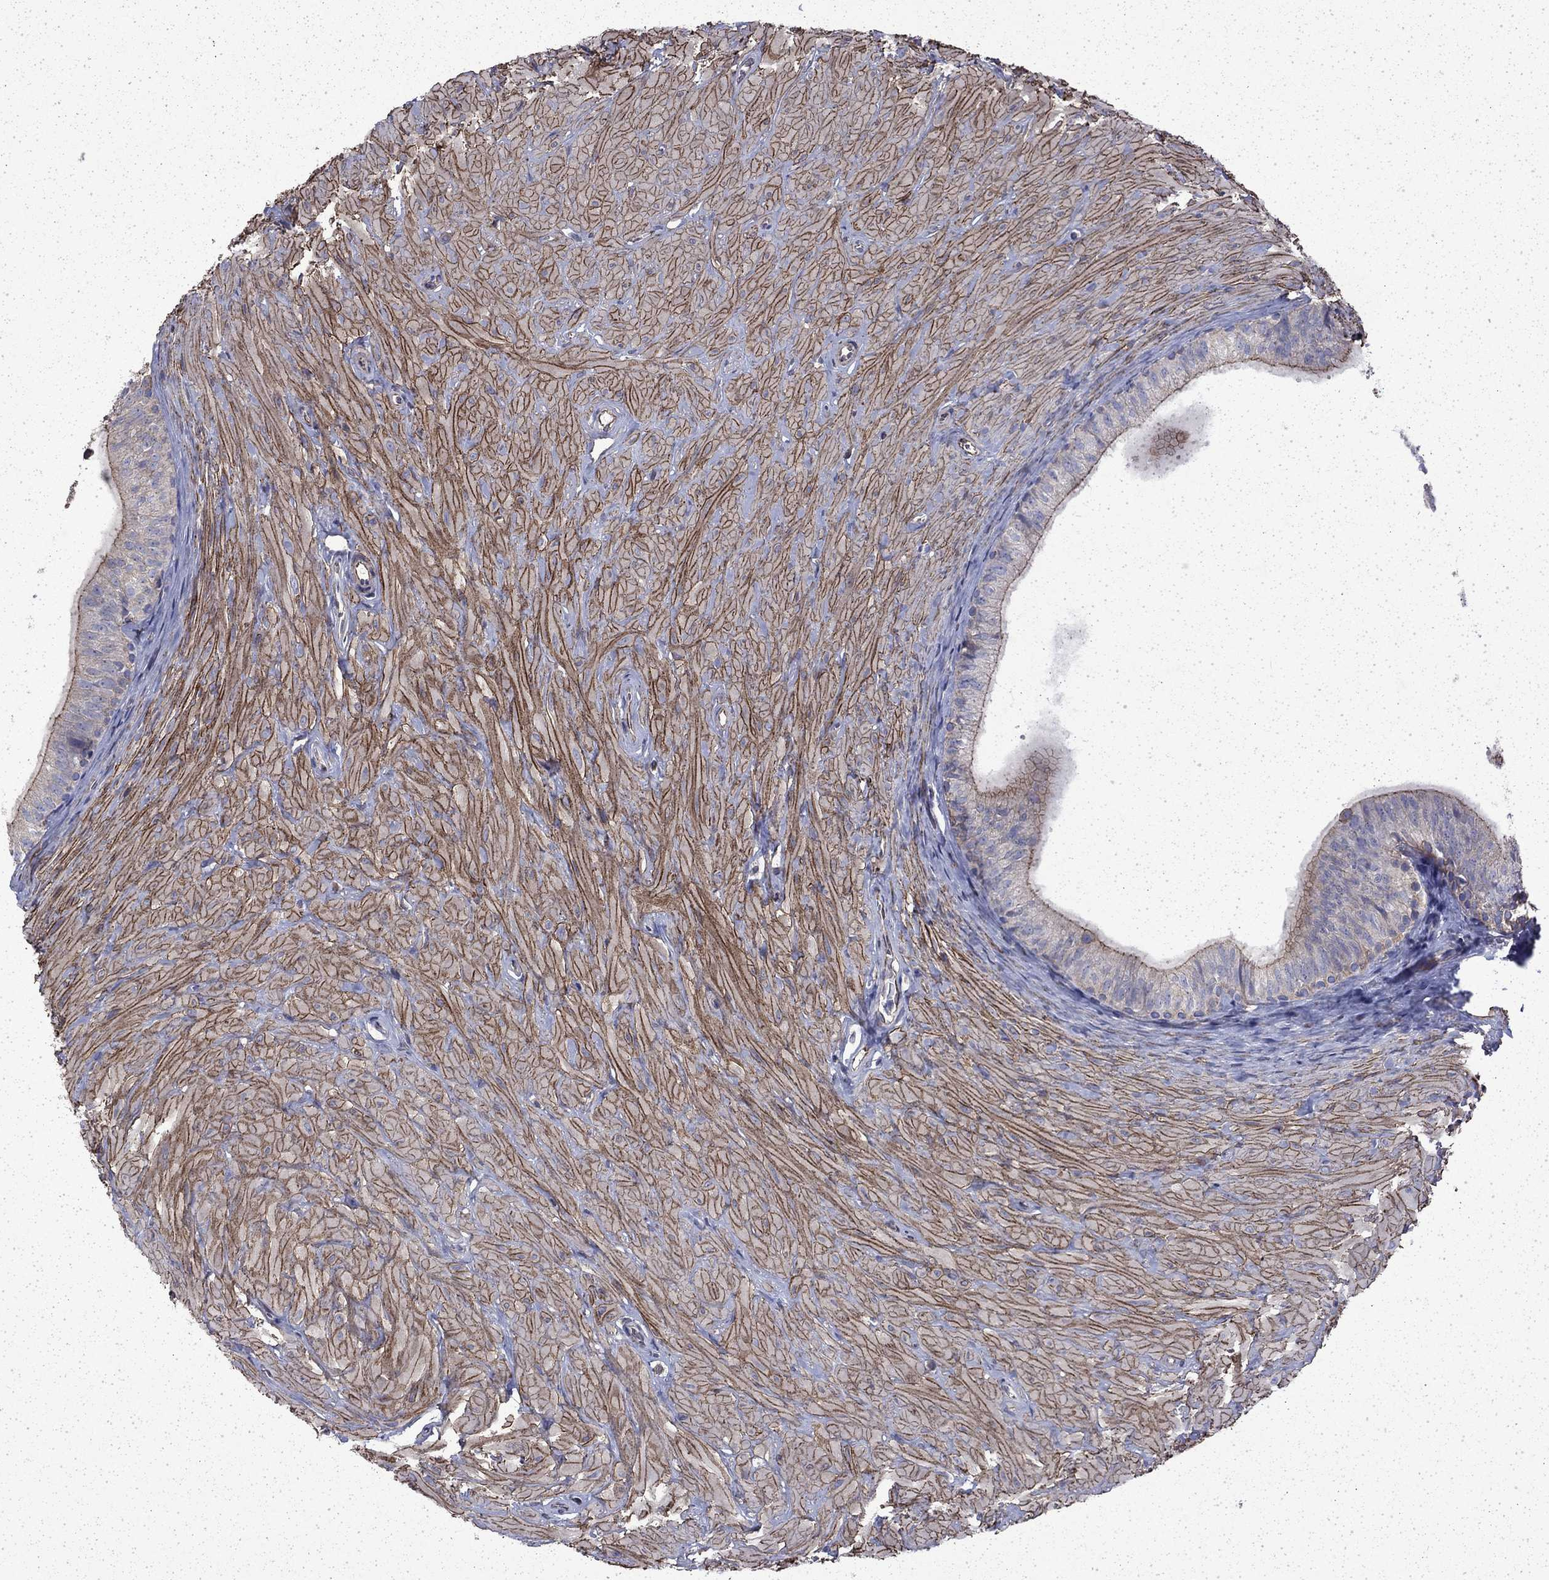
{"staining": {"intensity": "strong", "quantity": "<25%", "location": "cytoplasmic/membranous"}, "tissue": "epididymis", "cell_type": "Glandular cells", "image_type": "normal", "snomed": [{"axis": "morphology", "description": "Normal tissue, NOS"}, {"axis": "topography", "description": "Epididymis"}, {"axis": "topography", "description": "Vas deferens"}], "caption": "Protein expression by immunohistochemistry demonstrates strong cytoplasmic/membranous positivity in approximately <25% of glandular cells in benign epididymis.", "gene": "DTNA", "patient": {"sex": "male", "age": 23}}